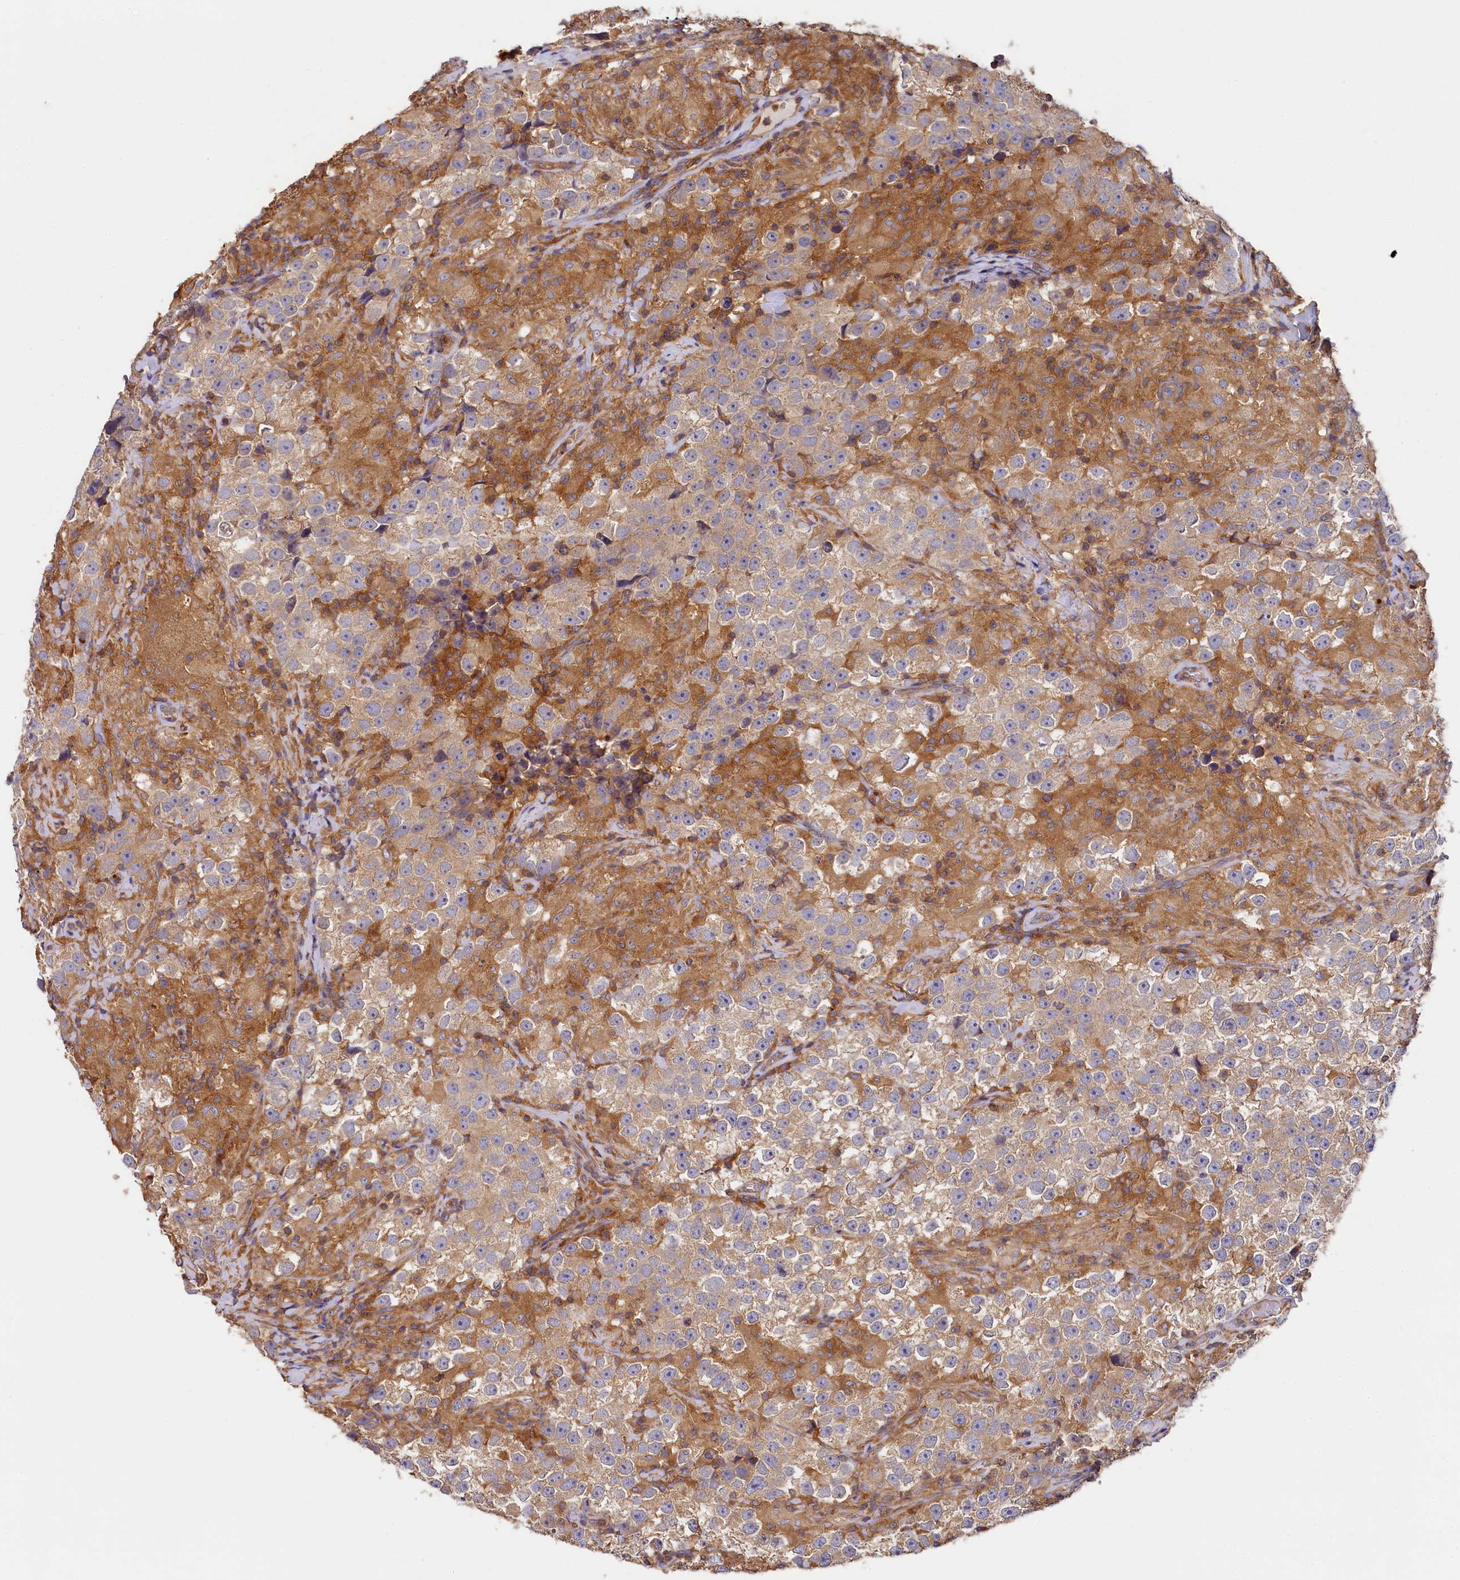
{"staining": {"intensity": "weak", "quantity": ">75%", "location": "cytoplasmic/membranous"}, "tissue": "testis cancer", "cell_type": "Tumor cells", "image_type": "cancer", "snomed": [{"axis": "morphology", "description": "Seminoma, NOS"}, {"axis": "topography", "description": "Testis"}], "caption": "Immunohistochemistry micrograph of human testis seminoma stained for a protein (brown), which exhibits low levels of weak cytoplasmic/membranous staining in approximately >75% of tumor cells.", "gene": "PPIP5K1", "patient": {"sex": "male", "age": 46}}